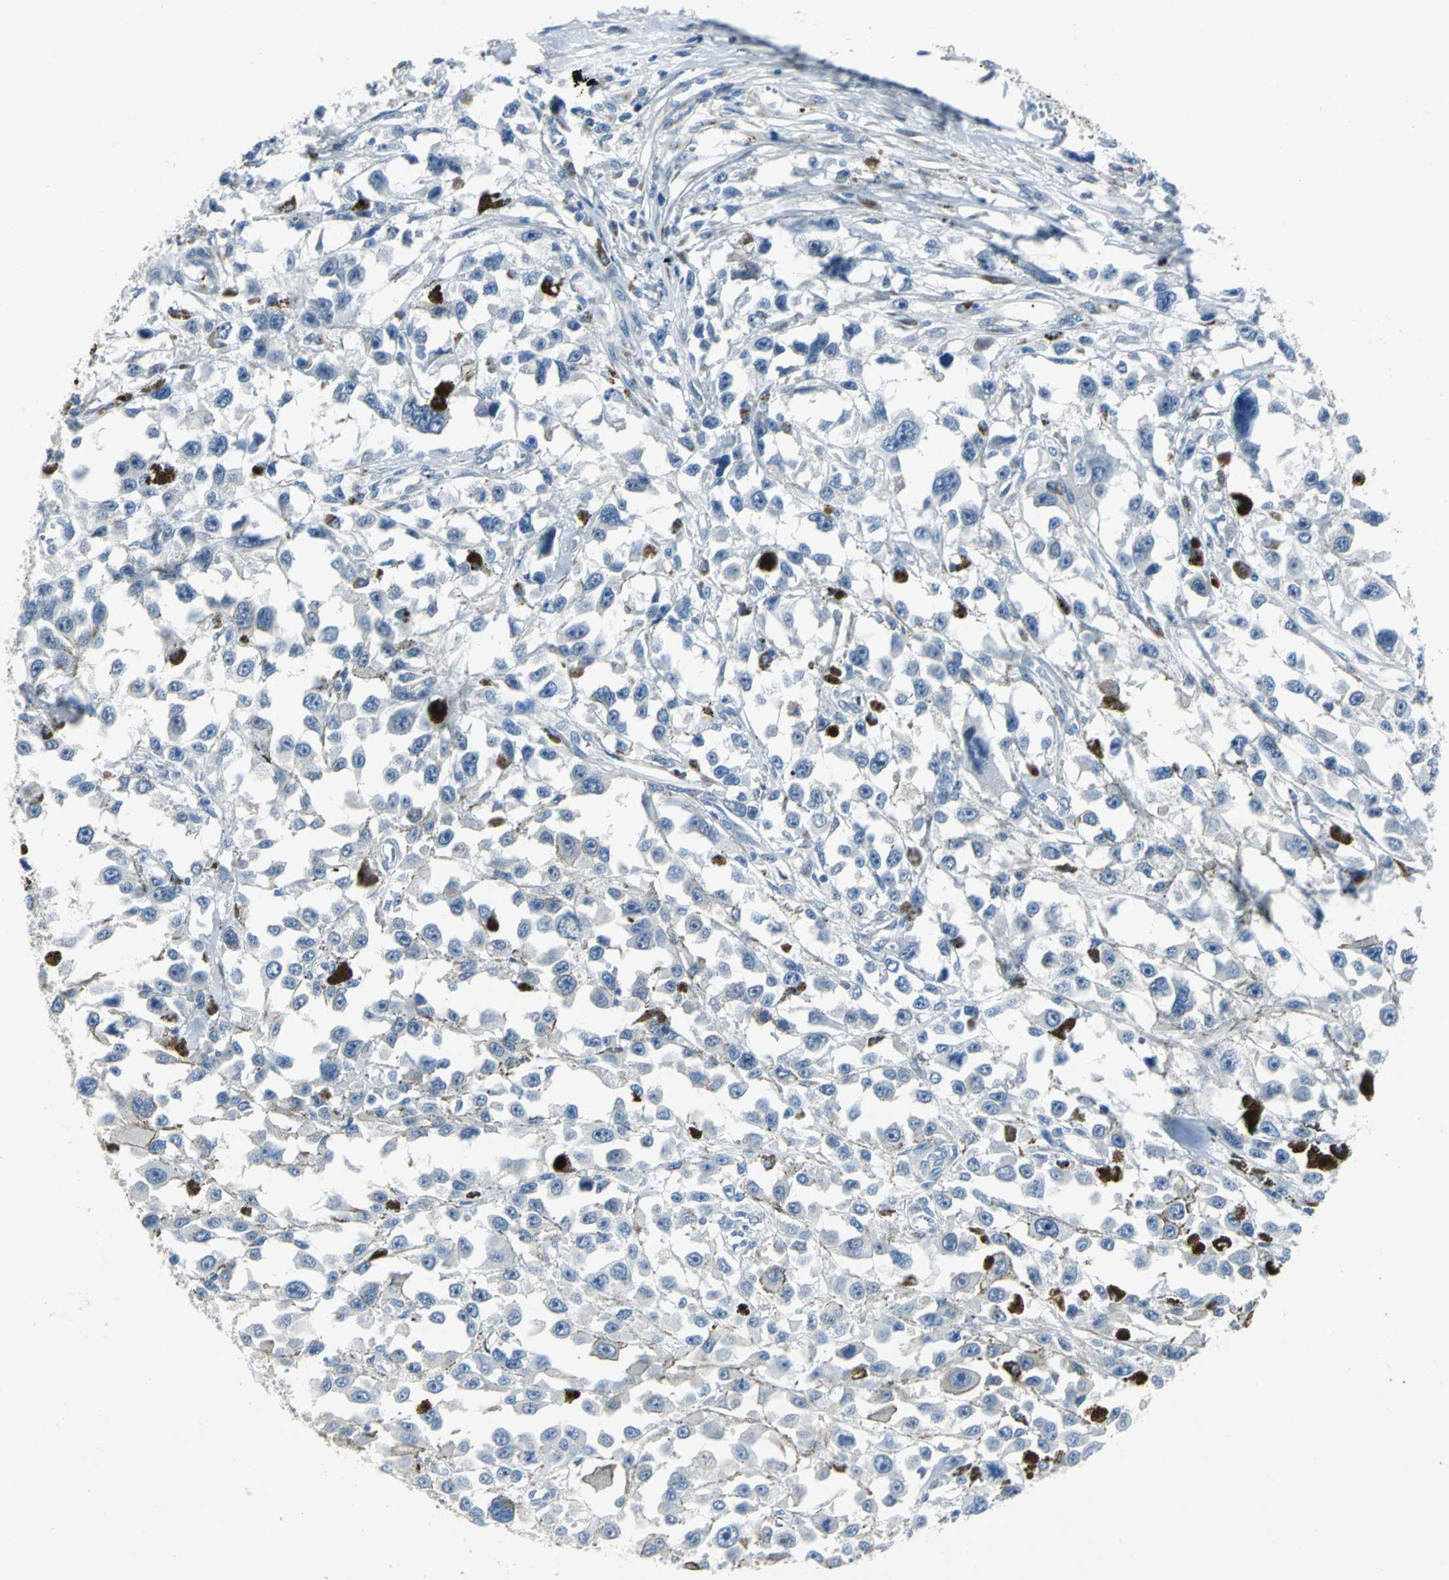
{"staining": {"intensity": "weak", "quantity": "<25%", "location": "cytoplasmic/membranous"}, "tissue": "melanoma", "cell_type": "Tumor cells", "image_type": "cancer", "snomed": [{"axis": "morphology", "description": "Malignant melanoma, Metastatic site"}, {"axis": "topography", "description": "Lymph node"}], "caption": "Immunohistochemistry histopathology image of neoplastic tissue: malignant melanoma (metastatic site) stained with DAB (3,3'-diaminobenzidine) shows no significant protein expression in tumor cells.", "gene": "SELP", "patient": {"sex": "male", "age": 59}}